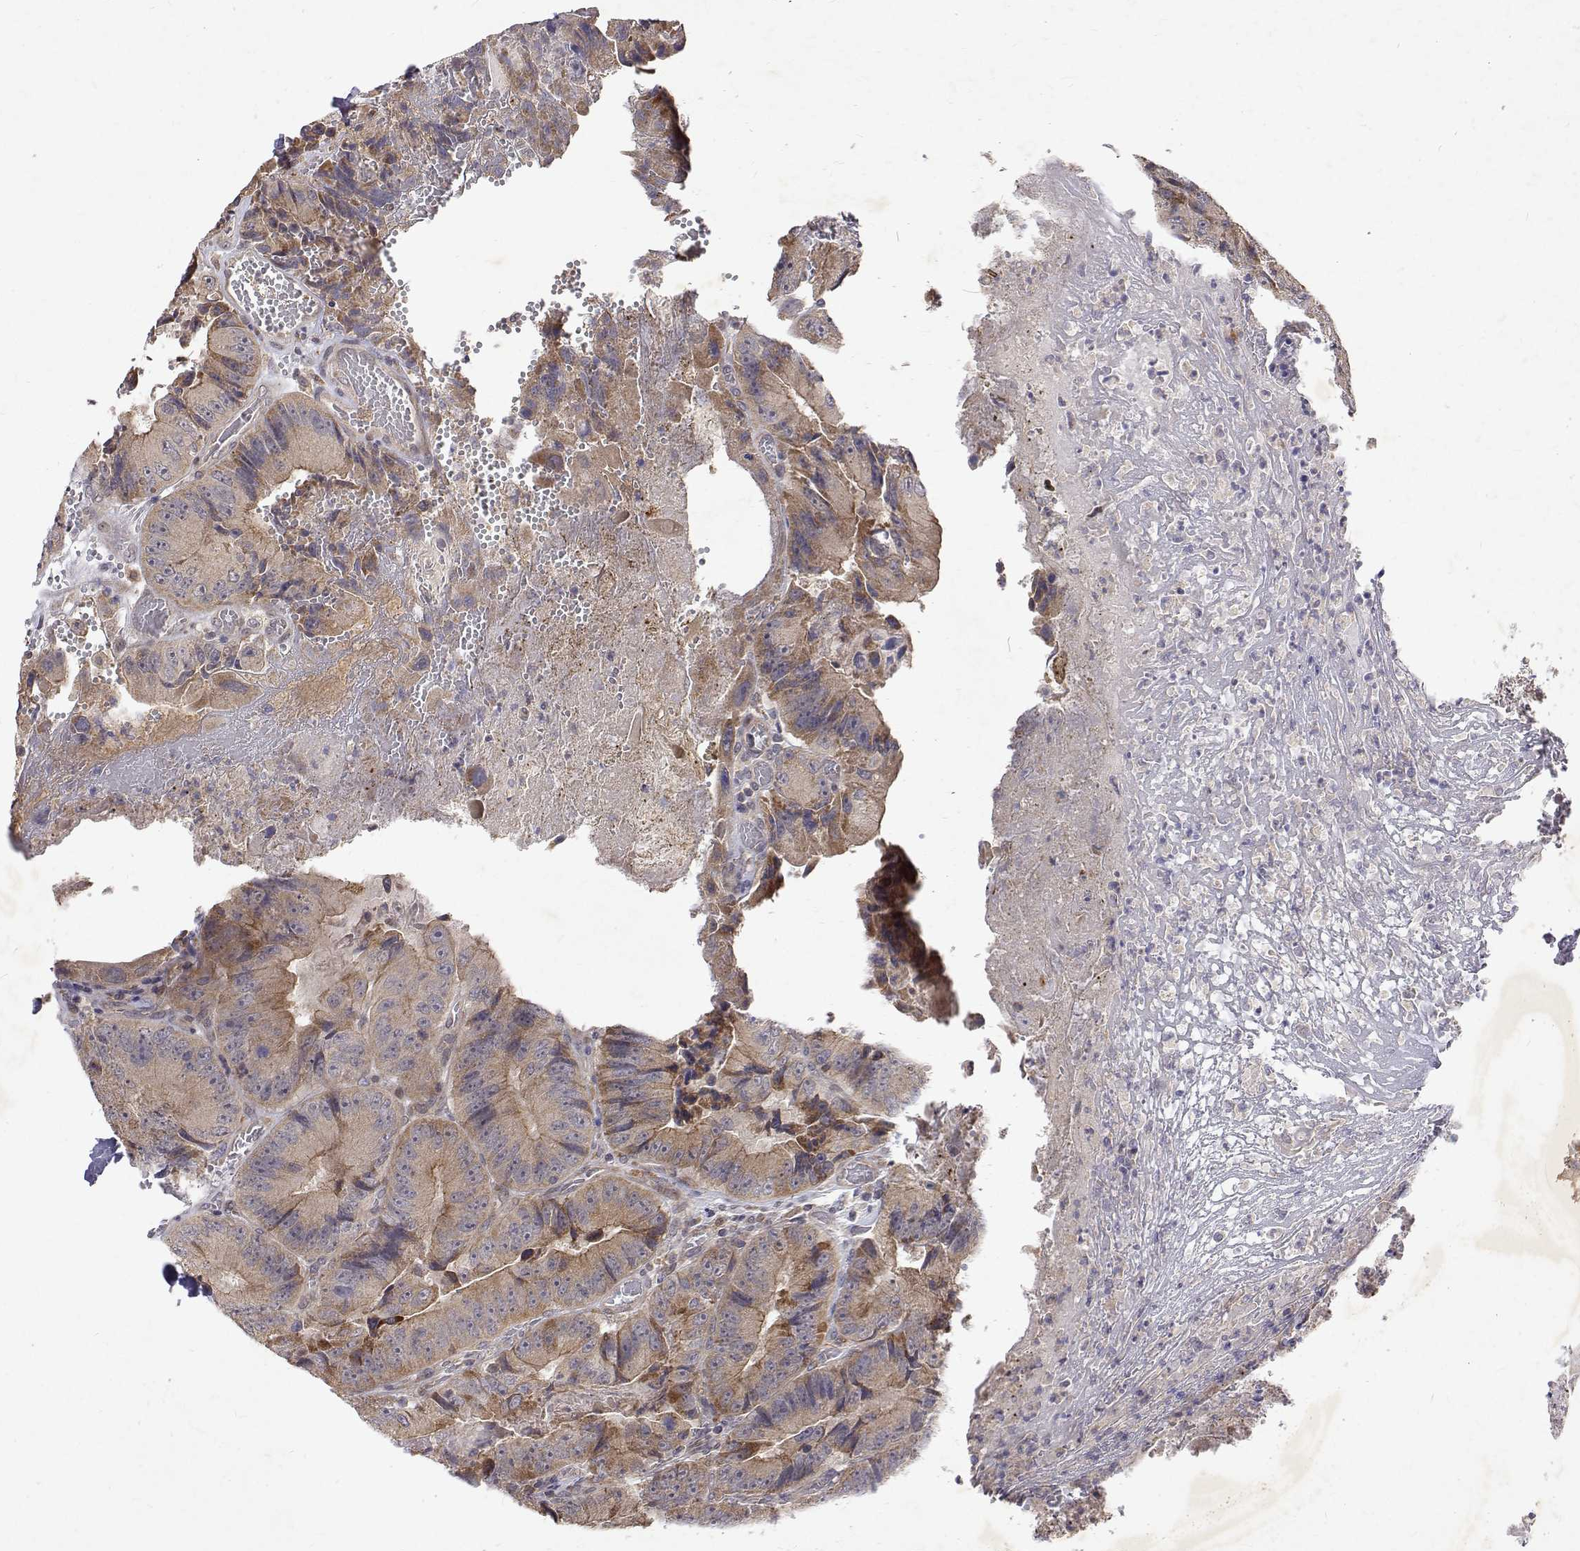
{"staining": {"intensity": "weak", "quantity": "25%-75%", "location": "cytoplasmic/membranous"}, "tissue": "colorectal cancer", "cell_type": "Tumor cells", "image_type": "cancer", "snomed": [{"axis": "morphology", "description": "Adenocarcinoma, NOS"}, {"axis": "topography", "description": "Colon"}], "caption": "This is a photomicrograph of immunohistochemistry staining of adenocarcinoma (colorectal), which shows weak staining in the cytoplasmic/membranous of tumor cells.", "gene": "ALKBH8", "patient": {"sex": "female", "age": 86}}